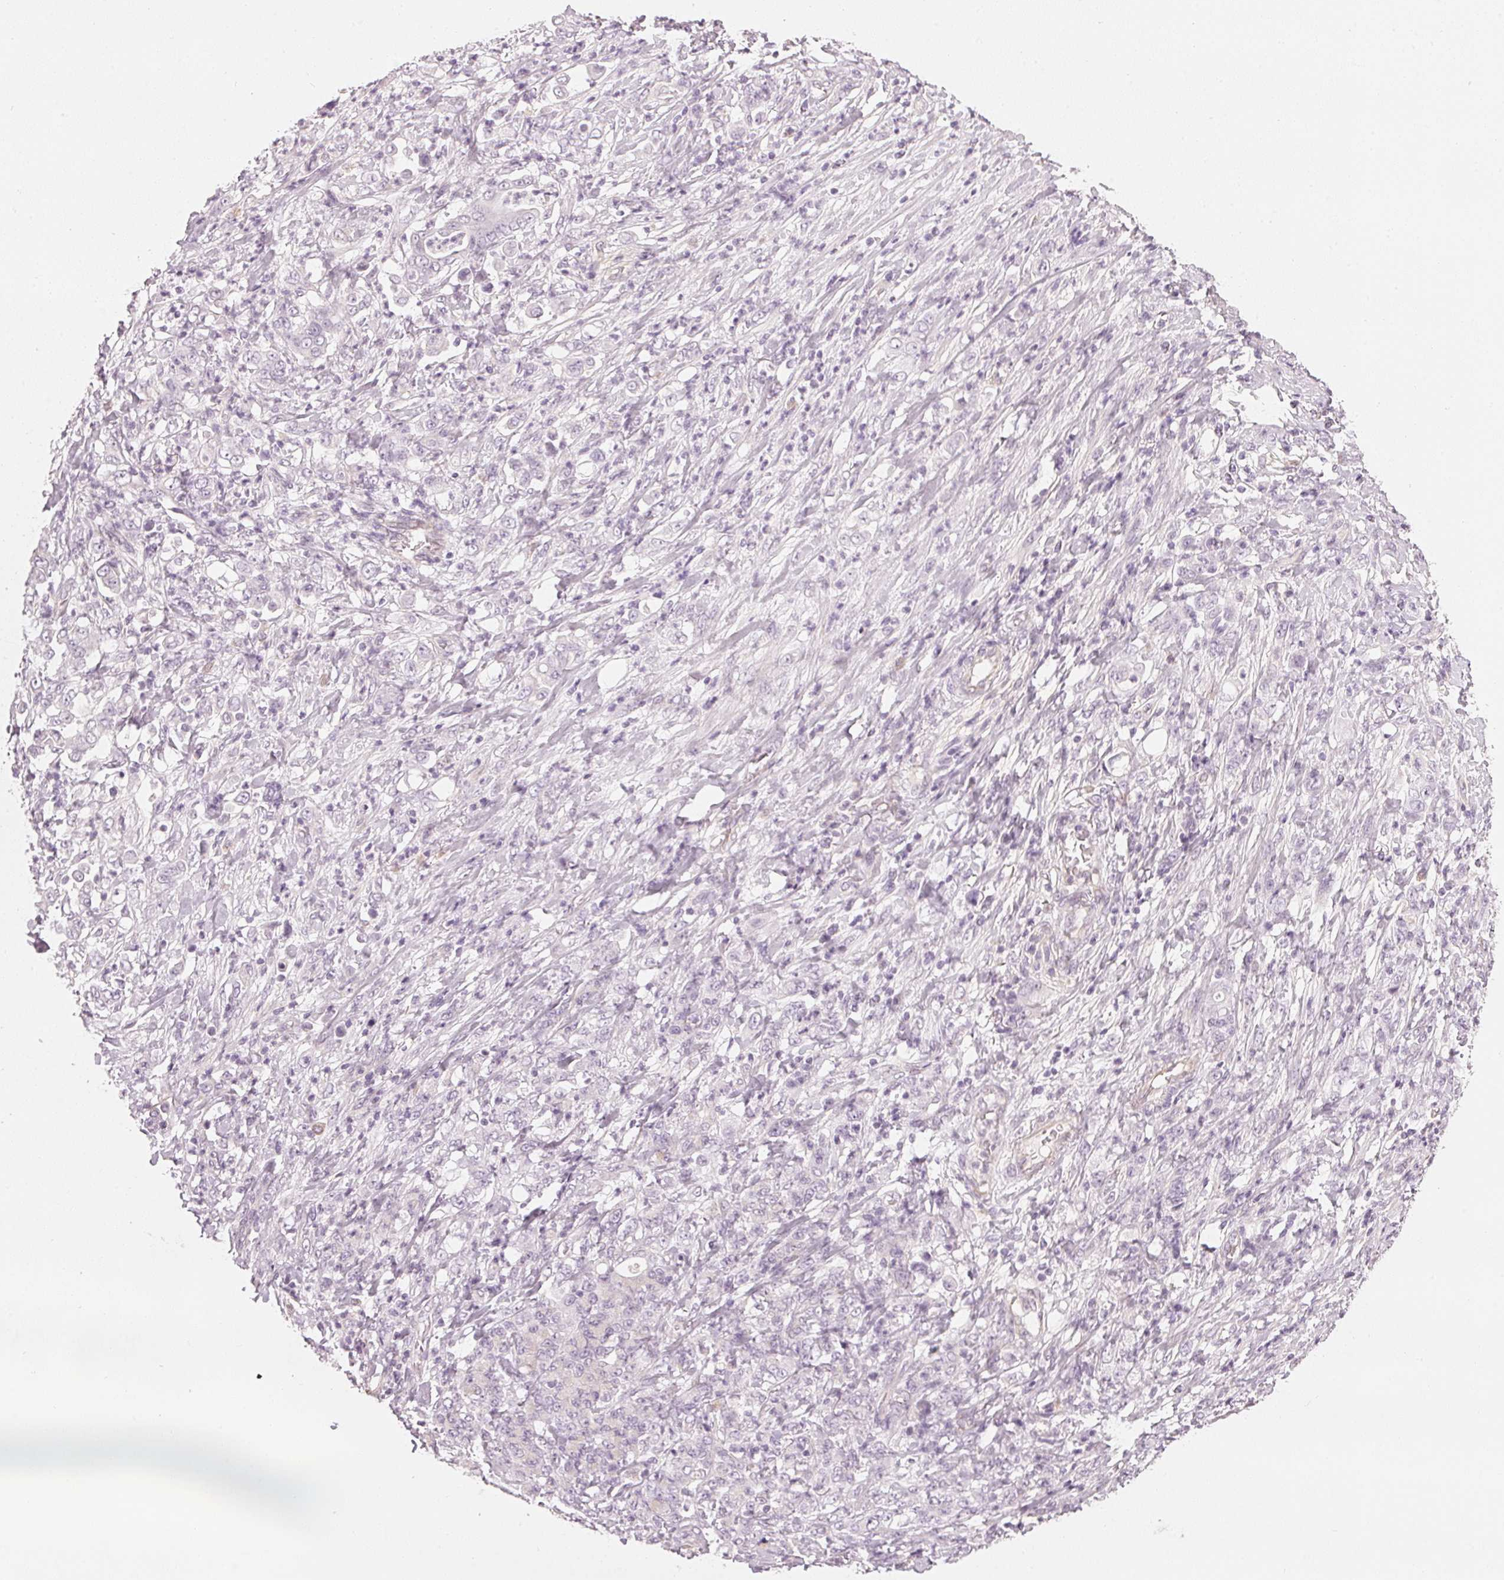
{"staining": {"intensity": "negative", "quantity": "none", "location": "none"}, "tissue": "stomach cancer", "cell_type": "Tumor cells", "image_type": "cancer", "snomed": [{"axis": "morphology", "description": "Adenocarcinoma, NOS"}, {"axis": "topography", "description": "Stomach"}], "caption": "A photomicrograph of stomach cancer (adenocarcinoma) stained for a protein exhibits no brown staining in tumor cells.", "gene": "APLP1", "patient": {"sex": "female", "age": 79}}